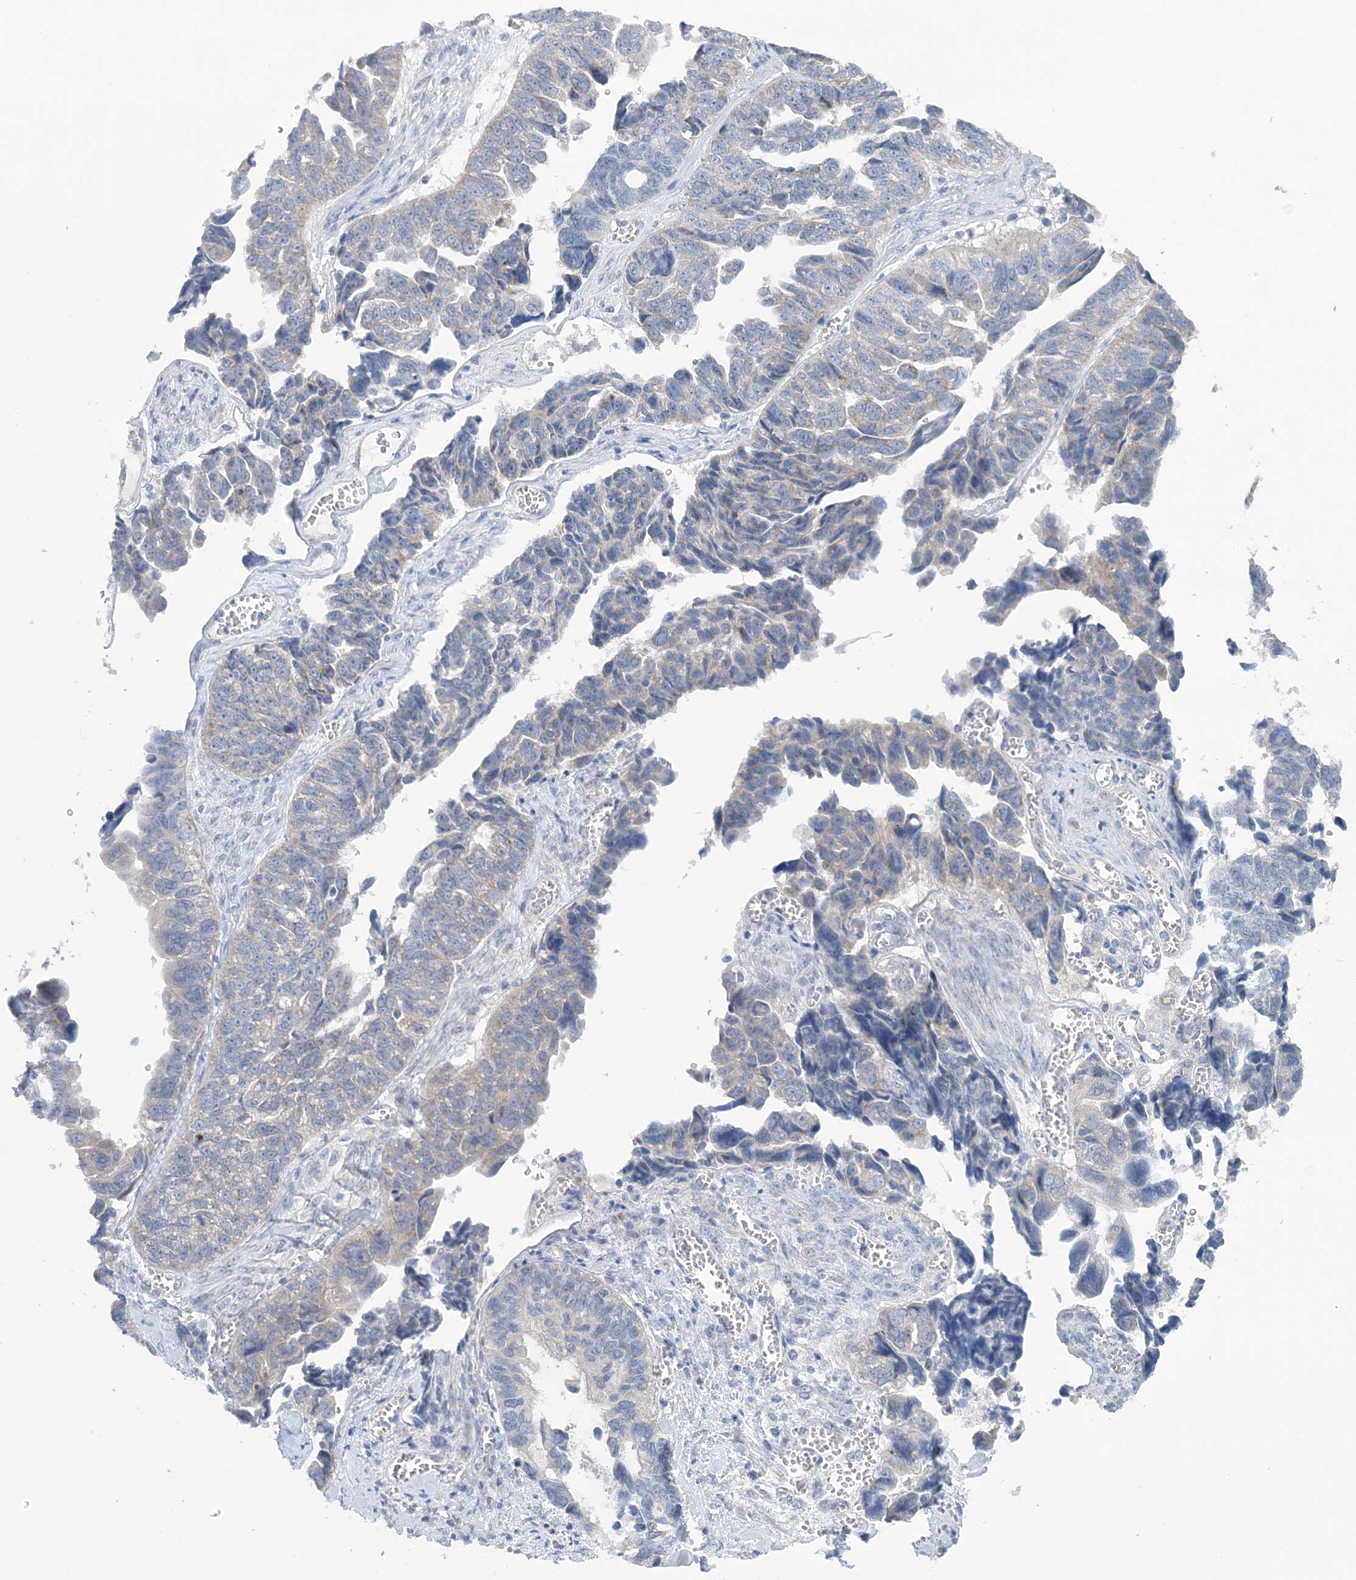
{"staining": {"intensity": "negative", "quantity": "none", "location": "none"}, "tissue": "ovarian cancer", "cell_type": "Tumor cells", "image_type": "cancer", "snomed": [{"axis": "morphology", "description": "Cystadenocarcinoma, serous, NOS"}, {"axis": "topography", "description": "Ovary"}], "caption": "DAB immunohistochemical staining of serous cystadenocarcinoma (ovarian) displays no significant staining in tumor cells.", "gene": "COPE", "patient": {"sex": "female", "age": 79}}